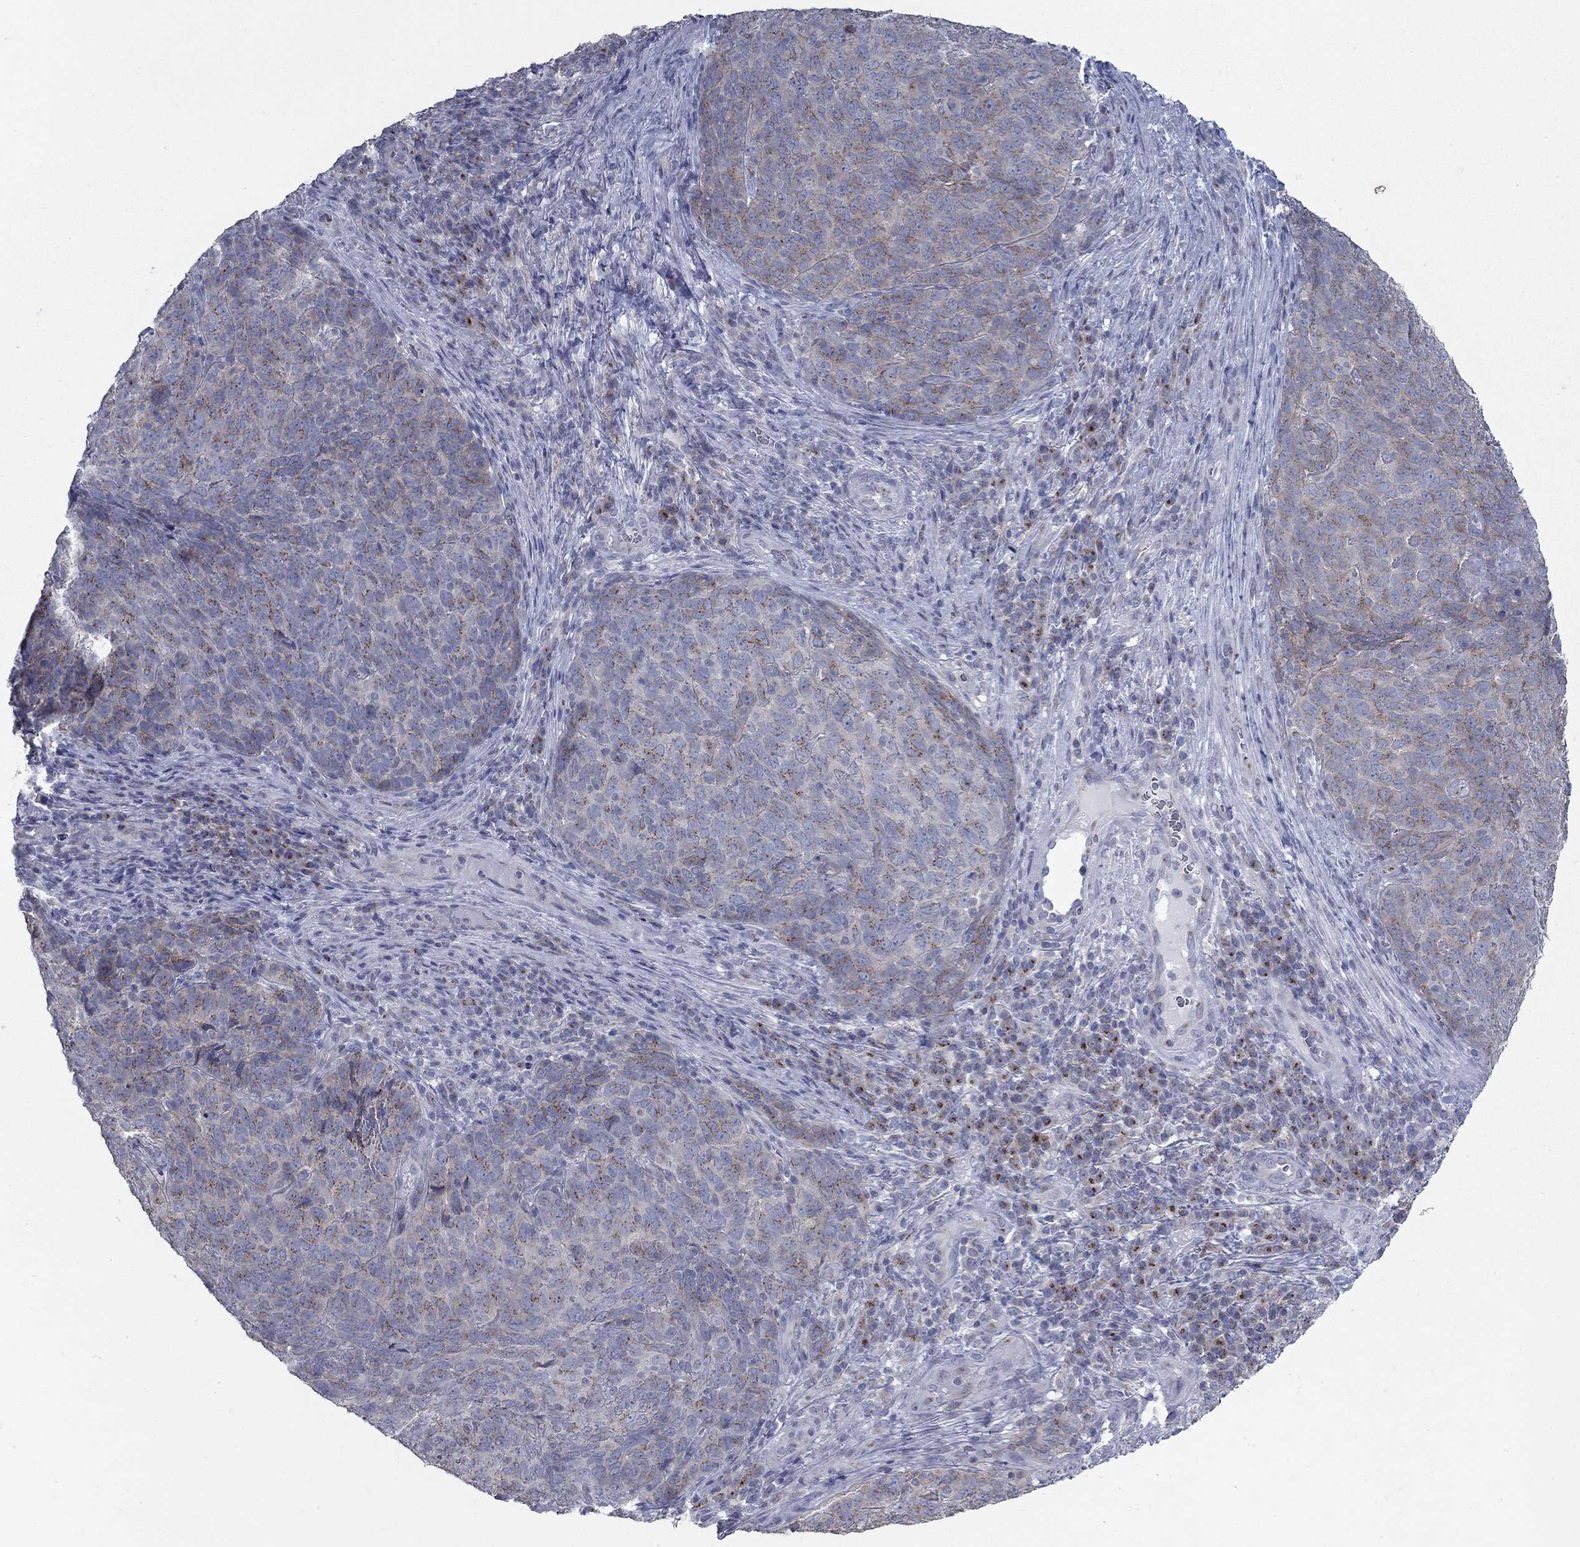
{"staining": {"intensity": "moderate", "quantity": ">75%", "location": "cytoplasmic/membranous"}, "tissue": "skin cancer", "cell_type": "Tumor cells", "image_type": "cancer", "snomed": [{"axis": "morphology", "description": "Squamous cell carcinoma, NOS"}, {"axis": "topography", "description": "Skin"}, {"axis": "topography", "description": "Anal"}], "caption": "The histopathology image shows staining of skin squamous cell carcinoma, revealing moderate cytoplasmic/membranous protein staining (brown color) within tumor cells.", "gene": "KIAA0319L", "patient": {"sex": "female", "age": 51}}